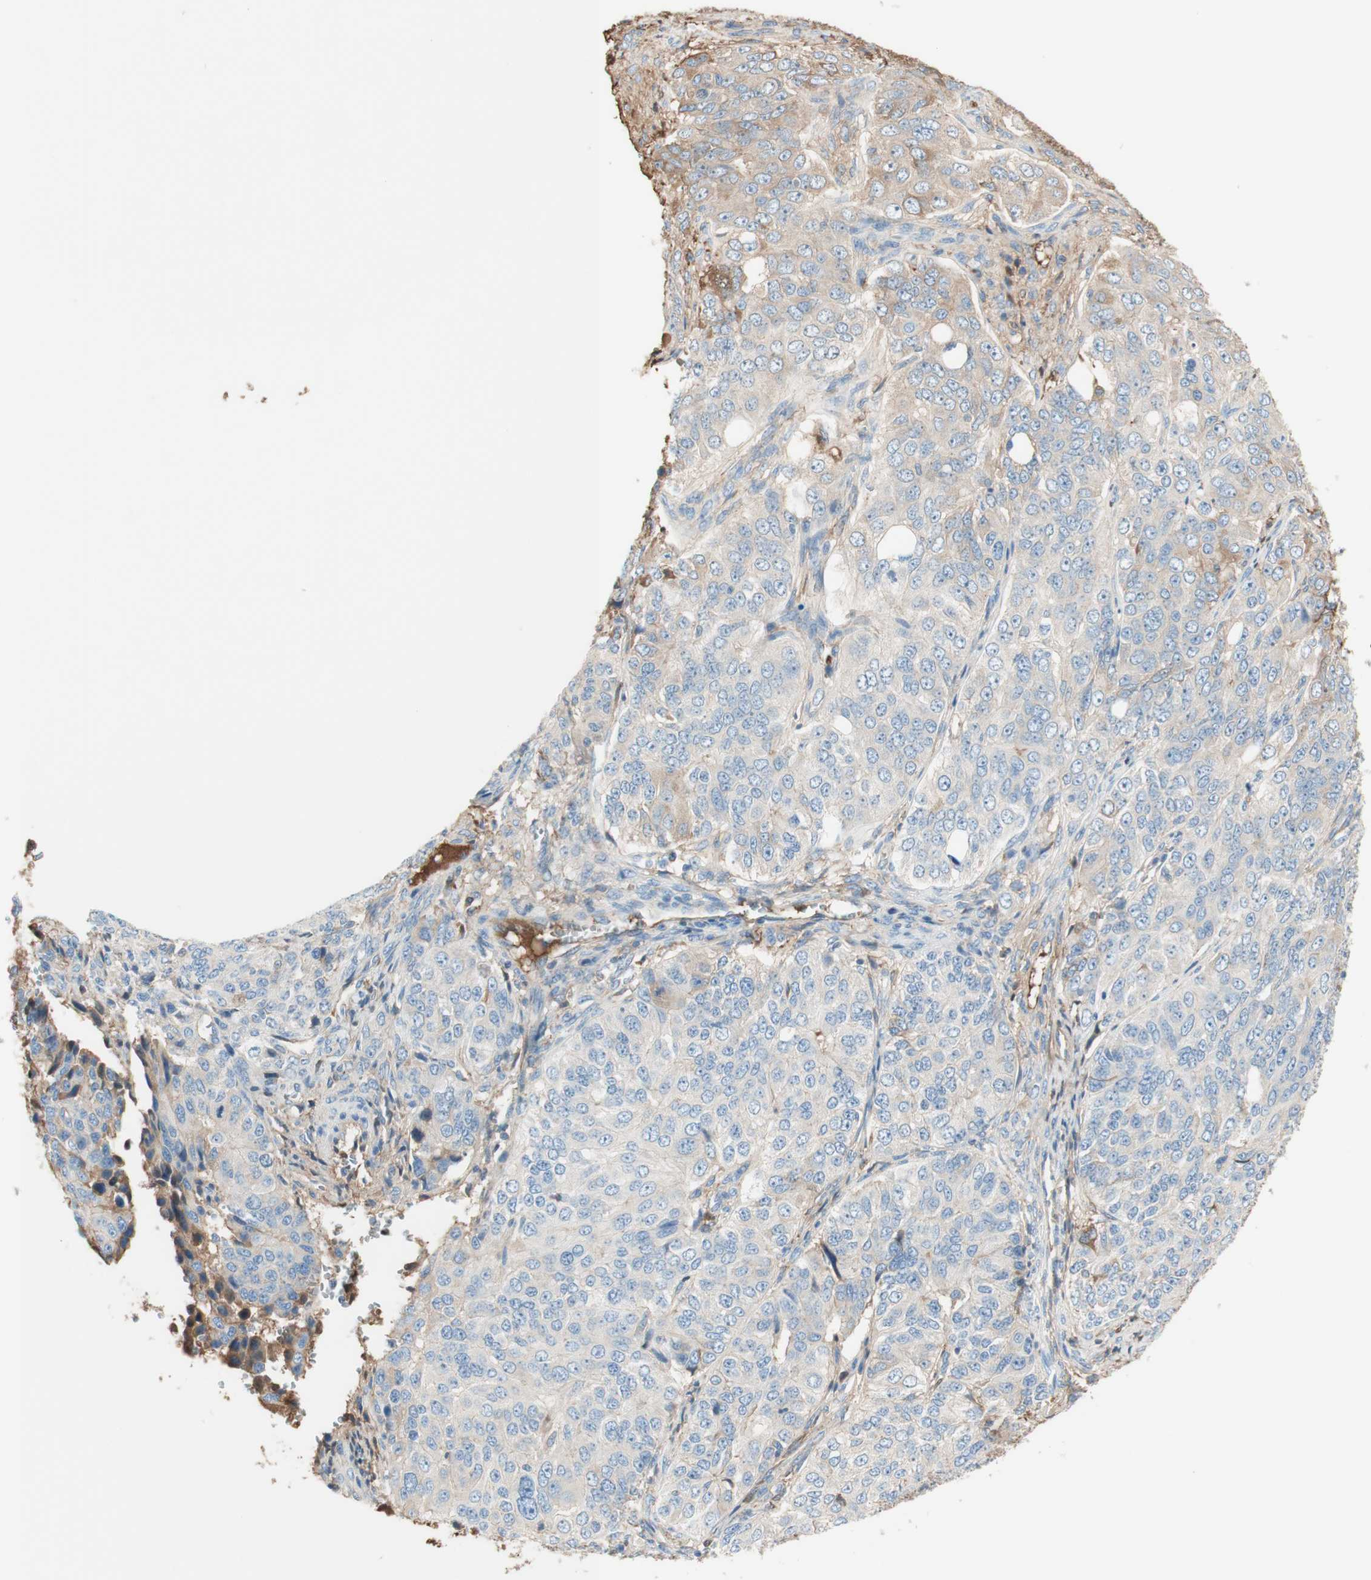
{"staining": {"intensity": "weak", "quantity": "<25%", "location": "cytoplasmic/membranous"}, "tissue": "ovarian cancer", "cell_type": "Tumor cells", "image_type": "cancer", "snomed": [{"axis": "morphology", "description": "Carcinoma, endometroid"}, {"axis": "topography", "description": "Ovary"}], "caption": "This micrograph is of ovarian endometroid carcinoma stained with IHC to label a protein in brown with the nuclei are counter-stained blue. There is no positivity in tumor cells.", "gene": "KNG1", "patient": {"sex": "female", "age": 51}}